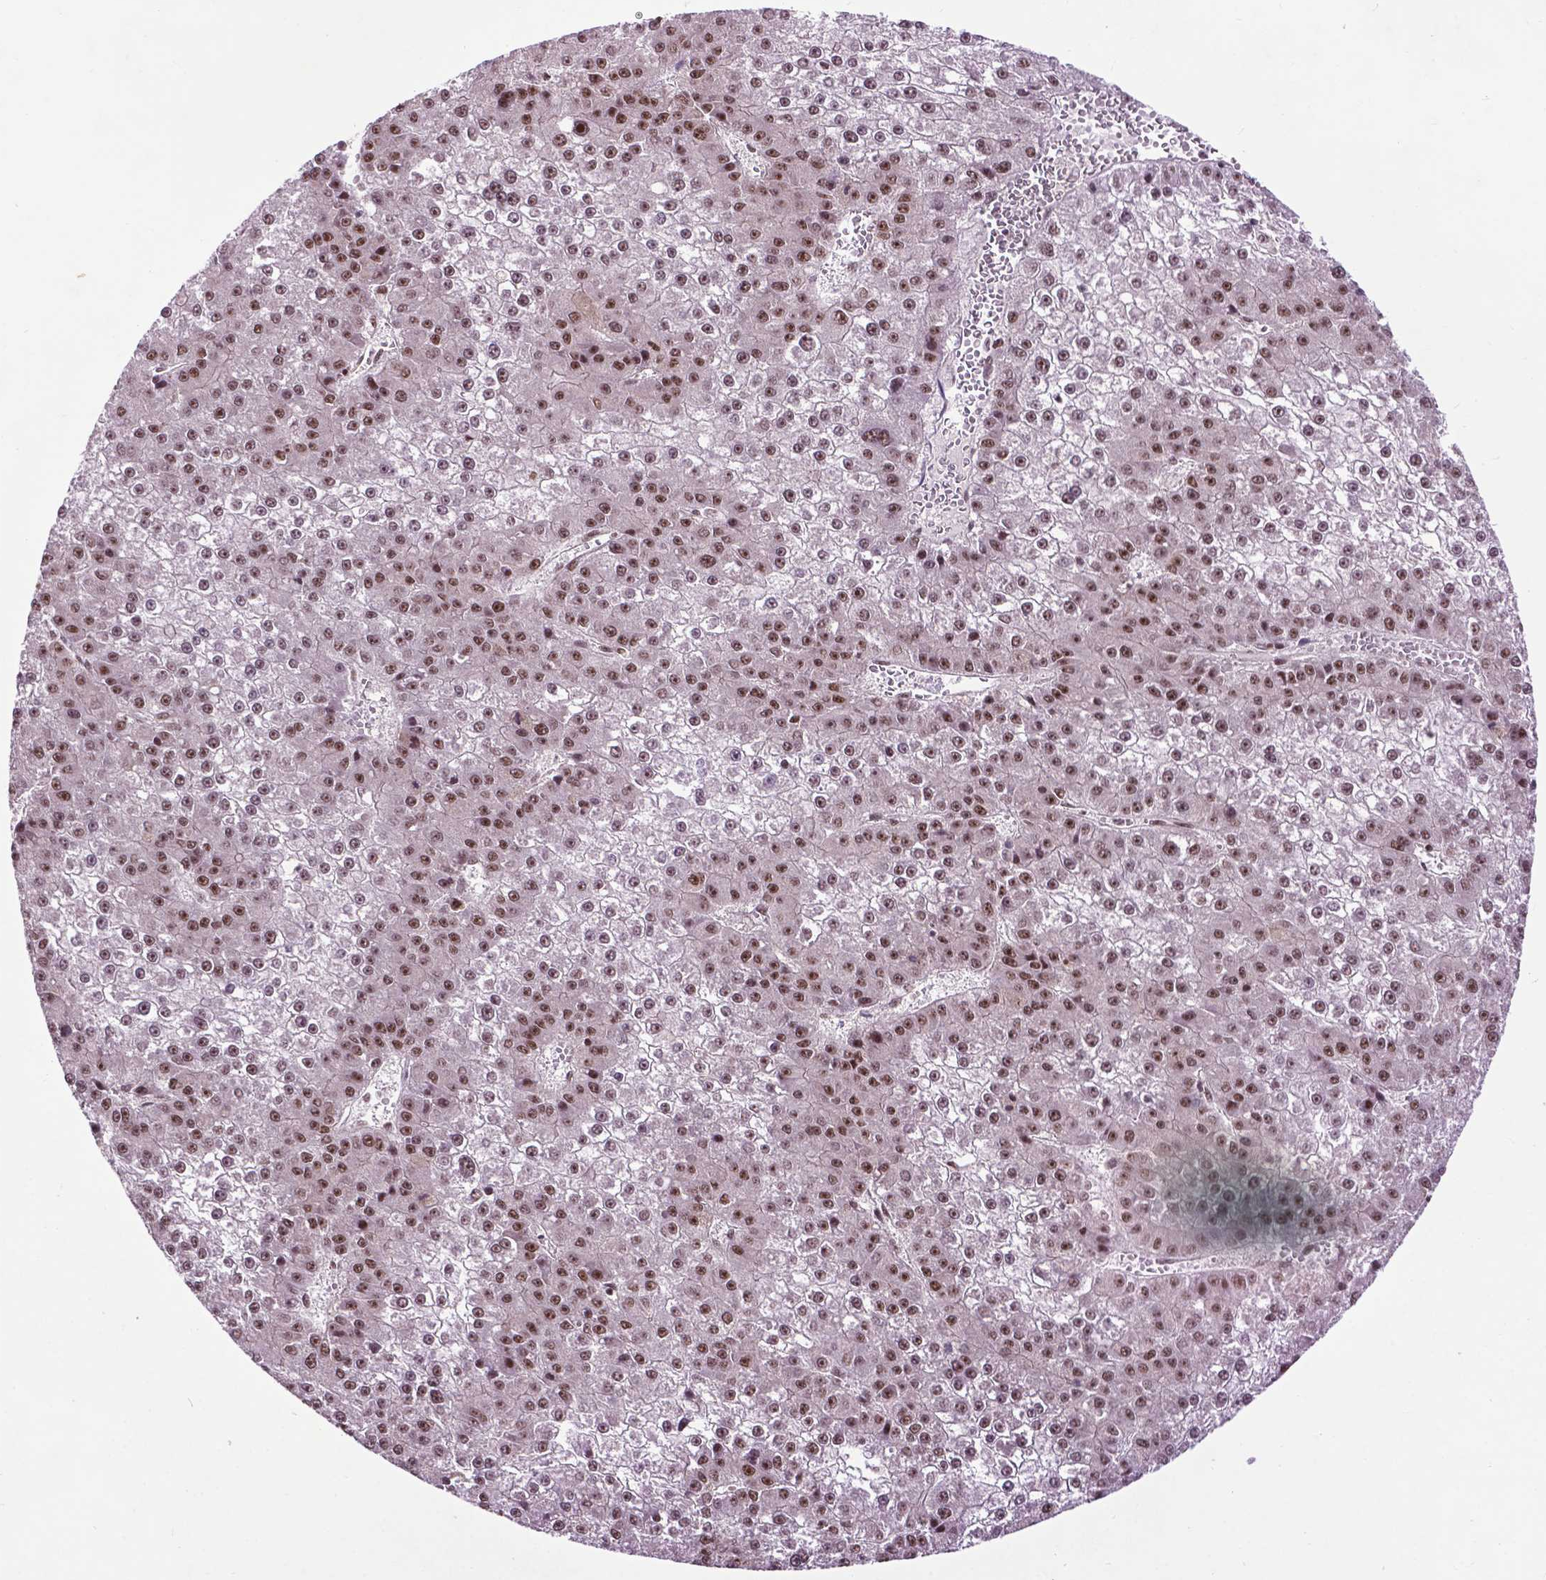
{"staining": {"intensity": "moderate", "quantity": ">75%", "location": "nuclear"}, "tissue": "liver cancer", "cell_type": "Tumor cells", "image_type": "cancer", "snomed": [{"axis": "morphology", "description": "Carcinoma, Hepatocellular, NOS"}, {"axis": "topography", "description": "Liver"}], "caption": "Liver hepatocellular carcinoma tissue exhibits moderate nuclear staining in about >75% of tumor cells", "gene": "EAF1", "patient": {"sex": "female", "age": 73}}